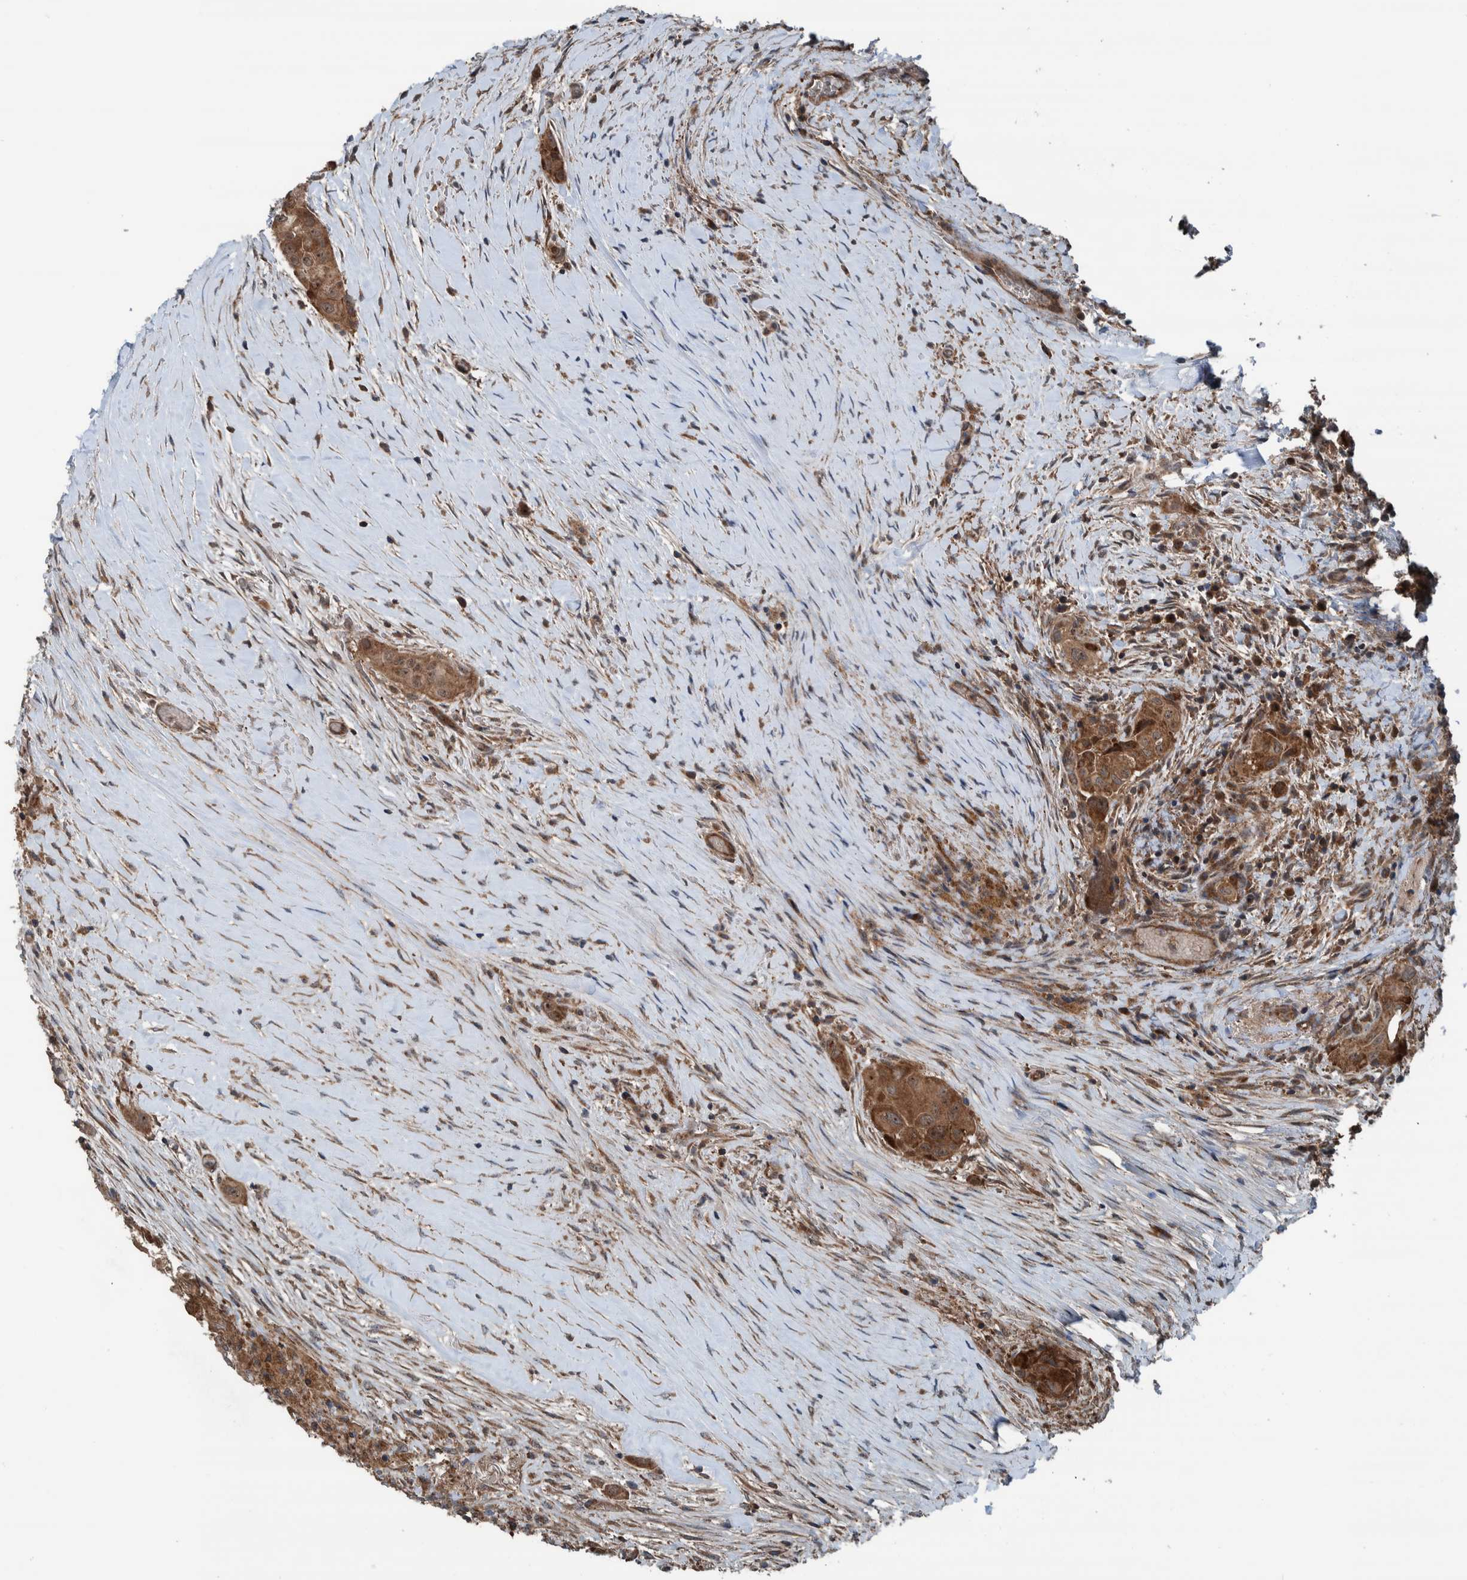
{"staining": {"intensity": "strong", "quantity": ">75%", "location": "cytoplasmic/membranous"}, "tissue": "thyroid cancer", "cell_type": "Tumor cells", "image_type": "cancer", "snomed": [{"axis": "morphology", "description": "Papillary adenocarcinoma, NOS"}, {"axis": "topography", "description": "Thyroid gland"}], "caption": "IHC (DAB (3,3'-diaminobenzidine)) staining of papillary adenocarcinoma (thyroid) shows strong cytoplasmic/membranous protein positivity in about >75% of tumor cells.", "gene": "CUEDC1", "patient": {"sex": "female", "age": 59}}